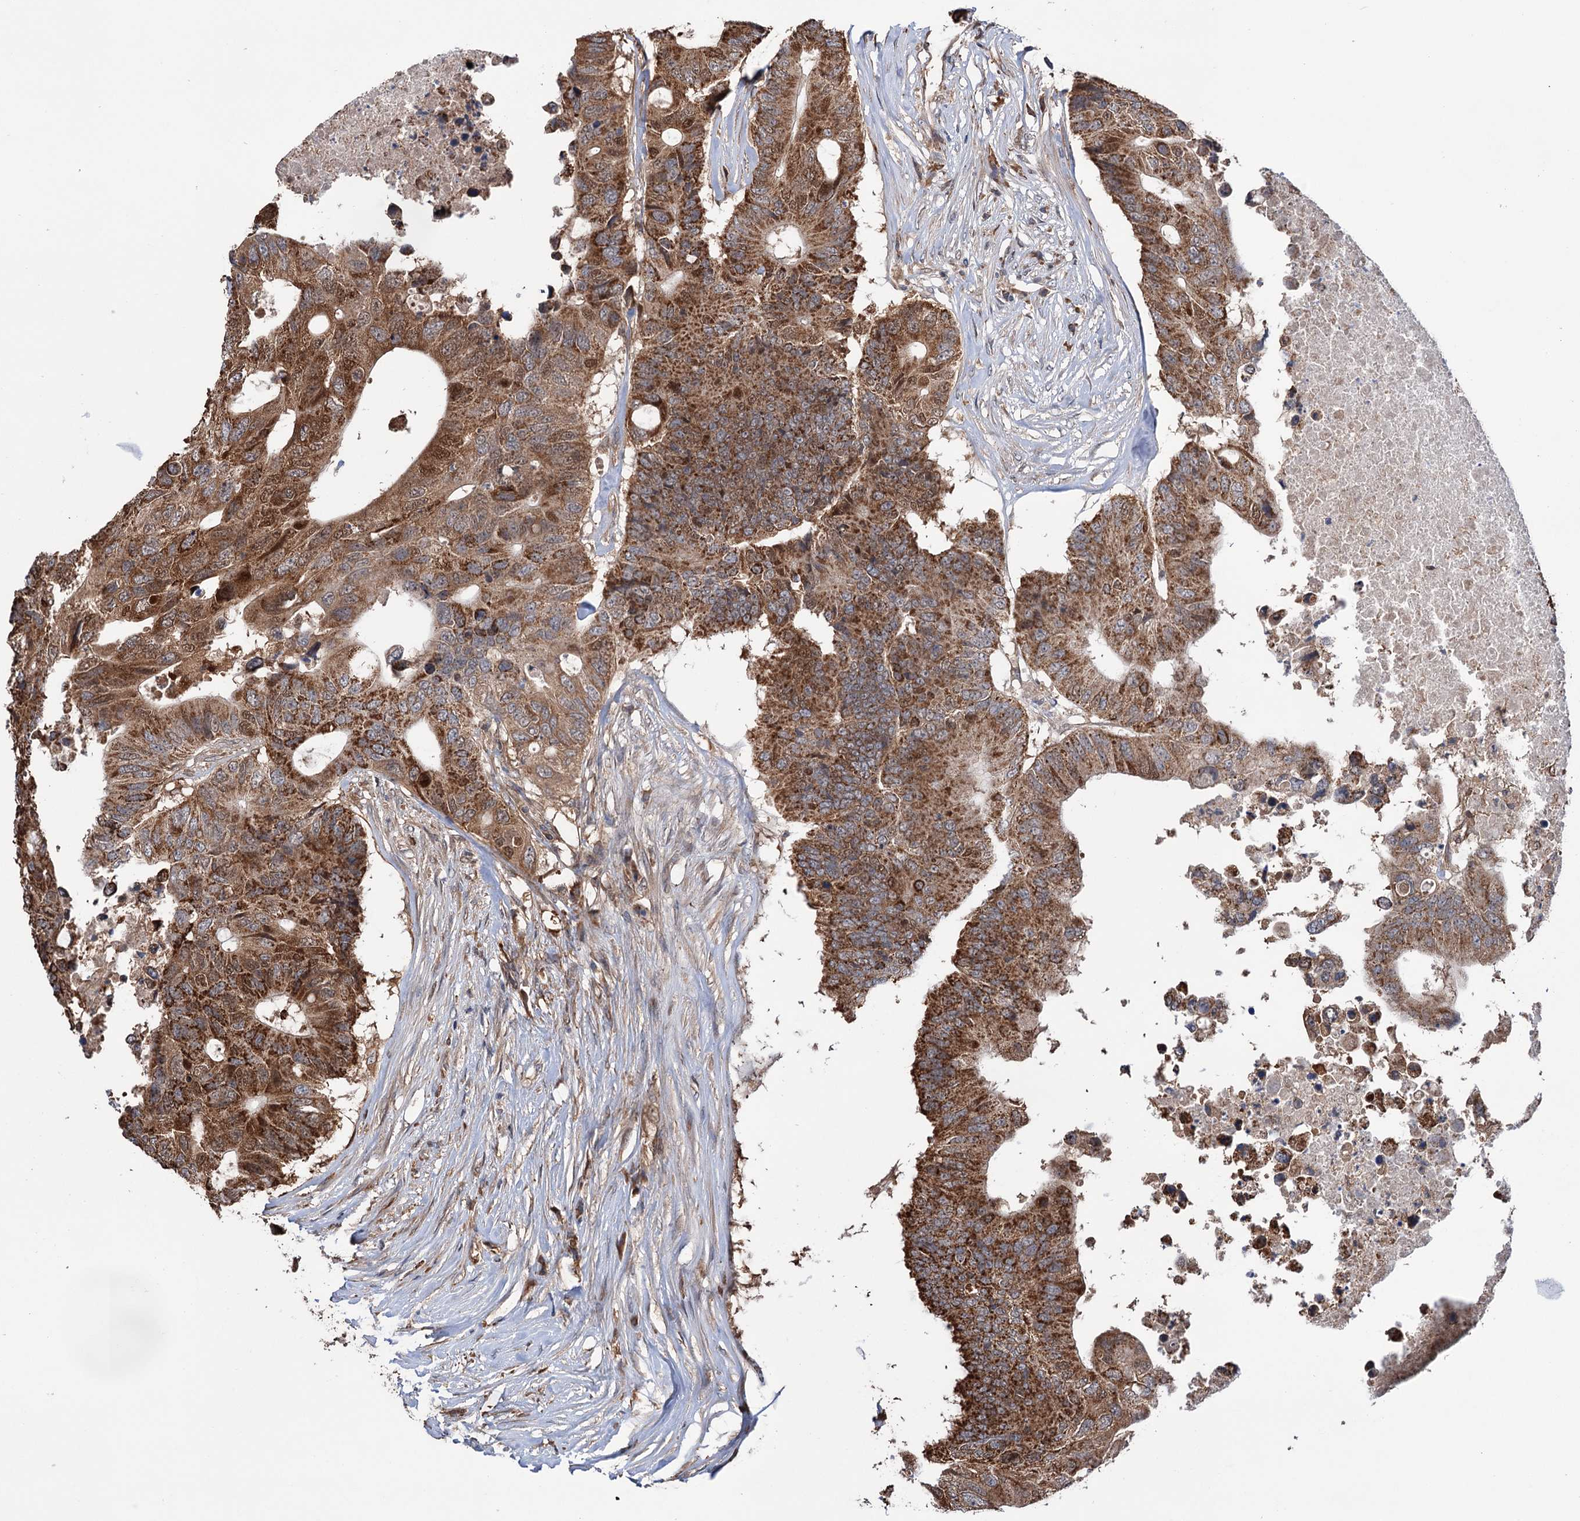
{"staining": {"intensity": "strong", "quantity": ">75%", "location": "cytoplasmic/membranous"}, "tissue": "colorectal cancer", "cell_type": "Tumor cells", "image_type": "cancer", "snomed": [{"axis": "morphology", "description": "Adenocarcinoma, NOS"}, {"axis": "topography", "description": "Colon"}], "caption": "Protein expression analysis of human colorectal cancer reveals strong cytoplasmic/membranous positivity in about >75% of tumor cells.", "gene": "NCAPD2", "patient": {"sex": "male", "age": 71}}